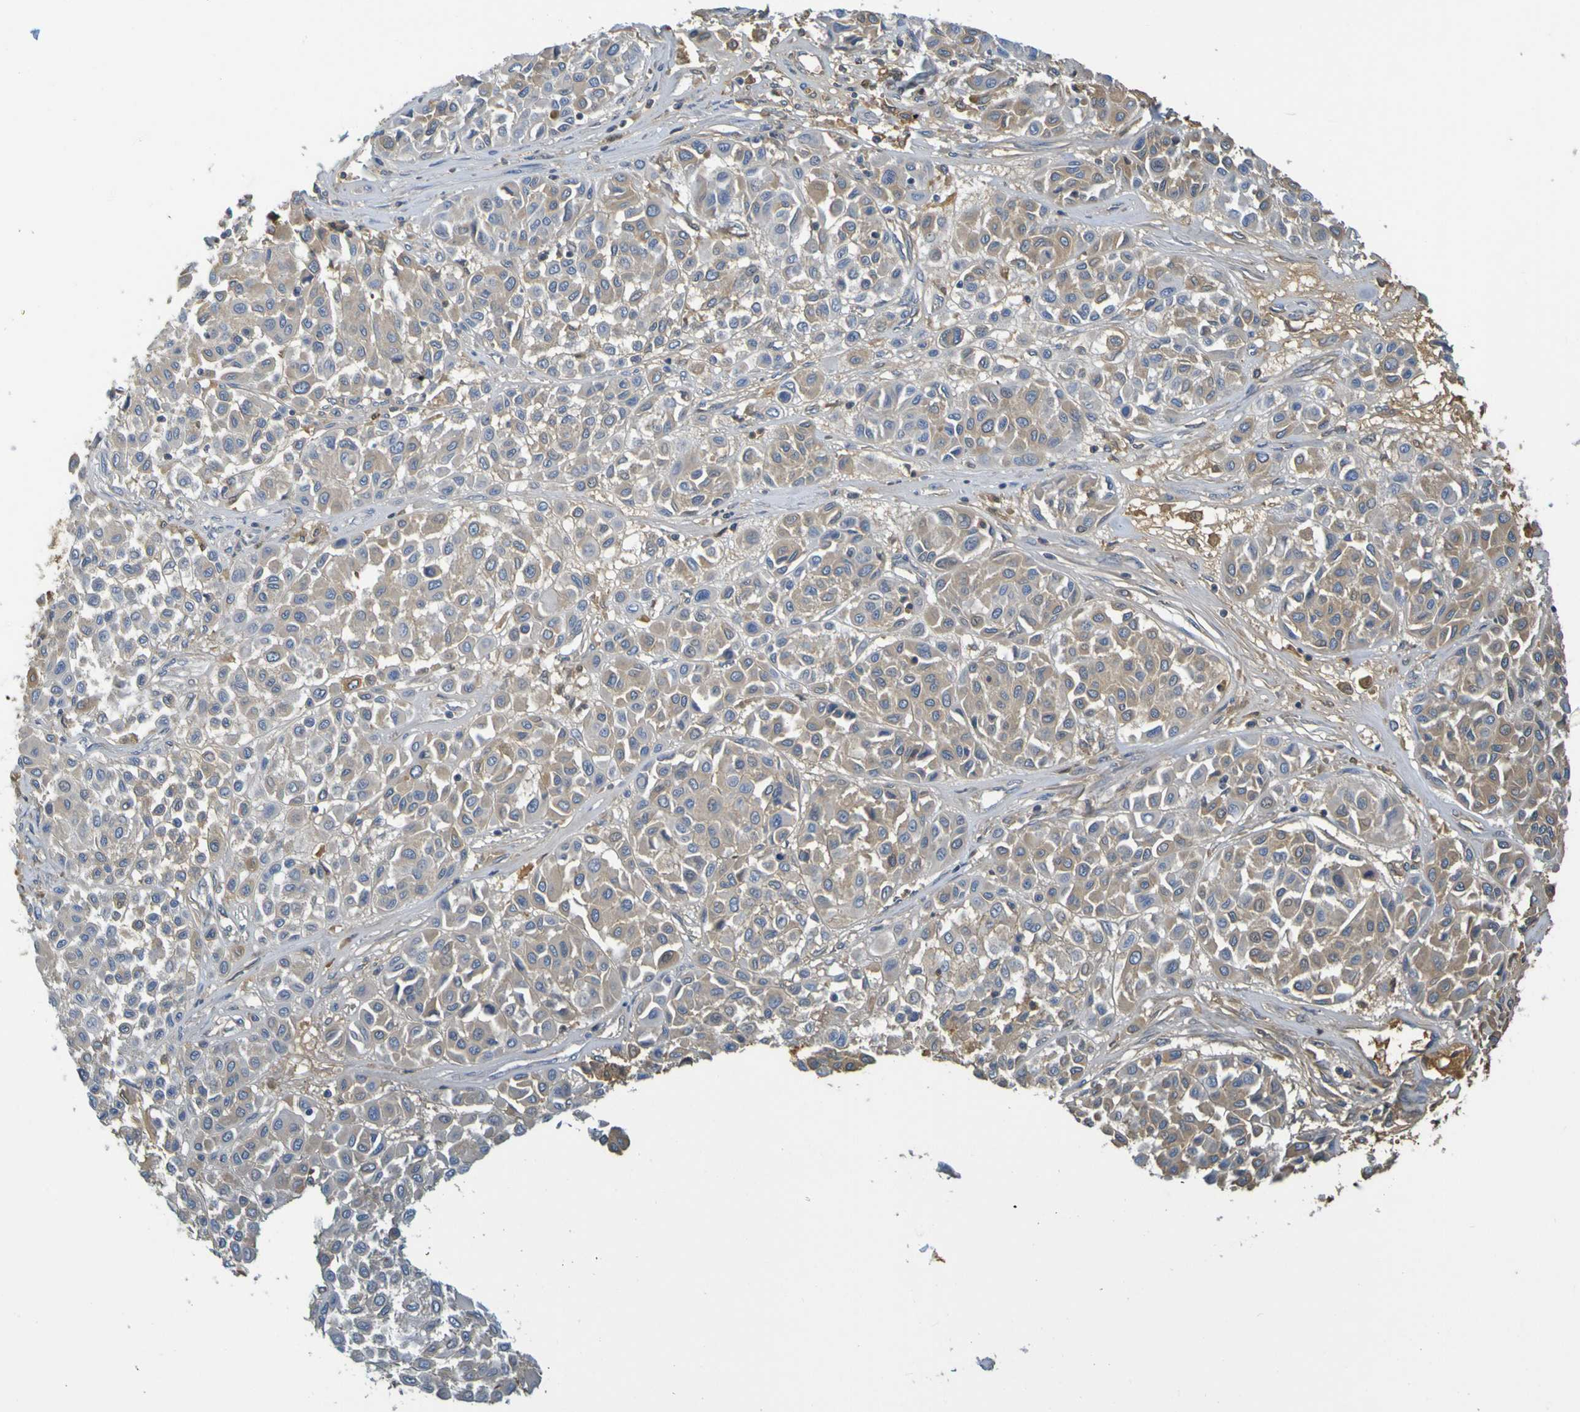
{"staining": {"intensity": "moderate", "quantity": "25%-75%", "location": "cytoplasmic/membranous"}, "tissue": "melanoma", "cell_type": "Tumor cells", "image_type": "cancer", "snomed": [{"axis": "morphology", "description": "Malignant melanoma, Metastatic site"}, {"axis": "topography", "description": "Soft tissue"}], "caption": "Immunohistochemistry (IHC) image of human melanoma stained for a protein (brown), which shows medium levels of moderate cytoplasmic/membranous positivity in approximately 25%-75% of tumor cells.", "gene": "C1QA", "patient": {"sex": "male", "age": 41}}